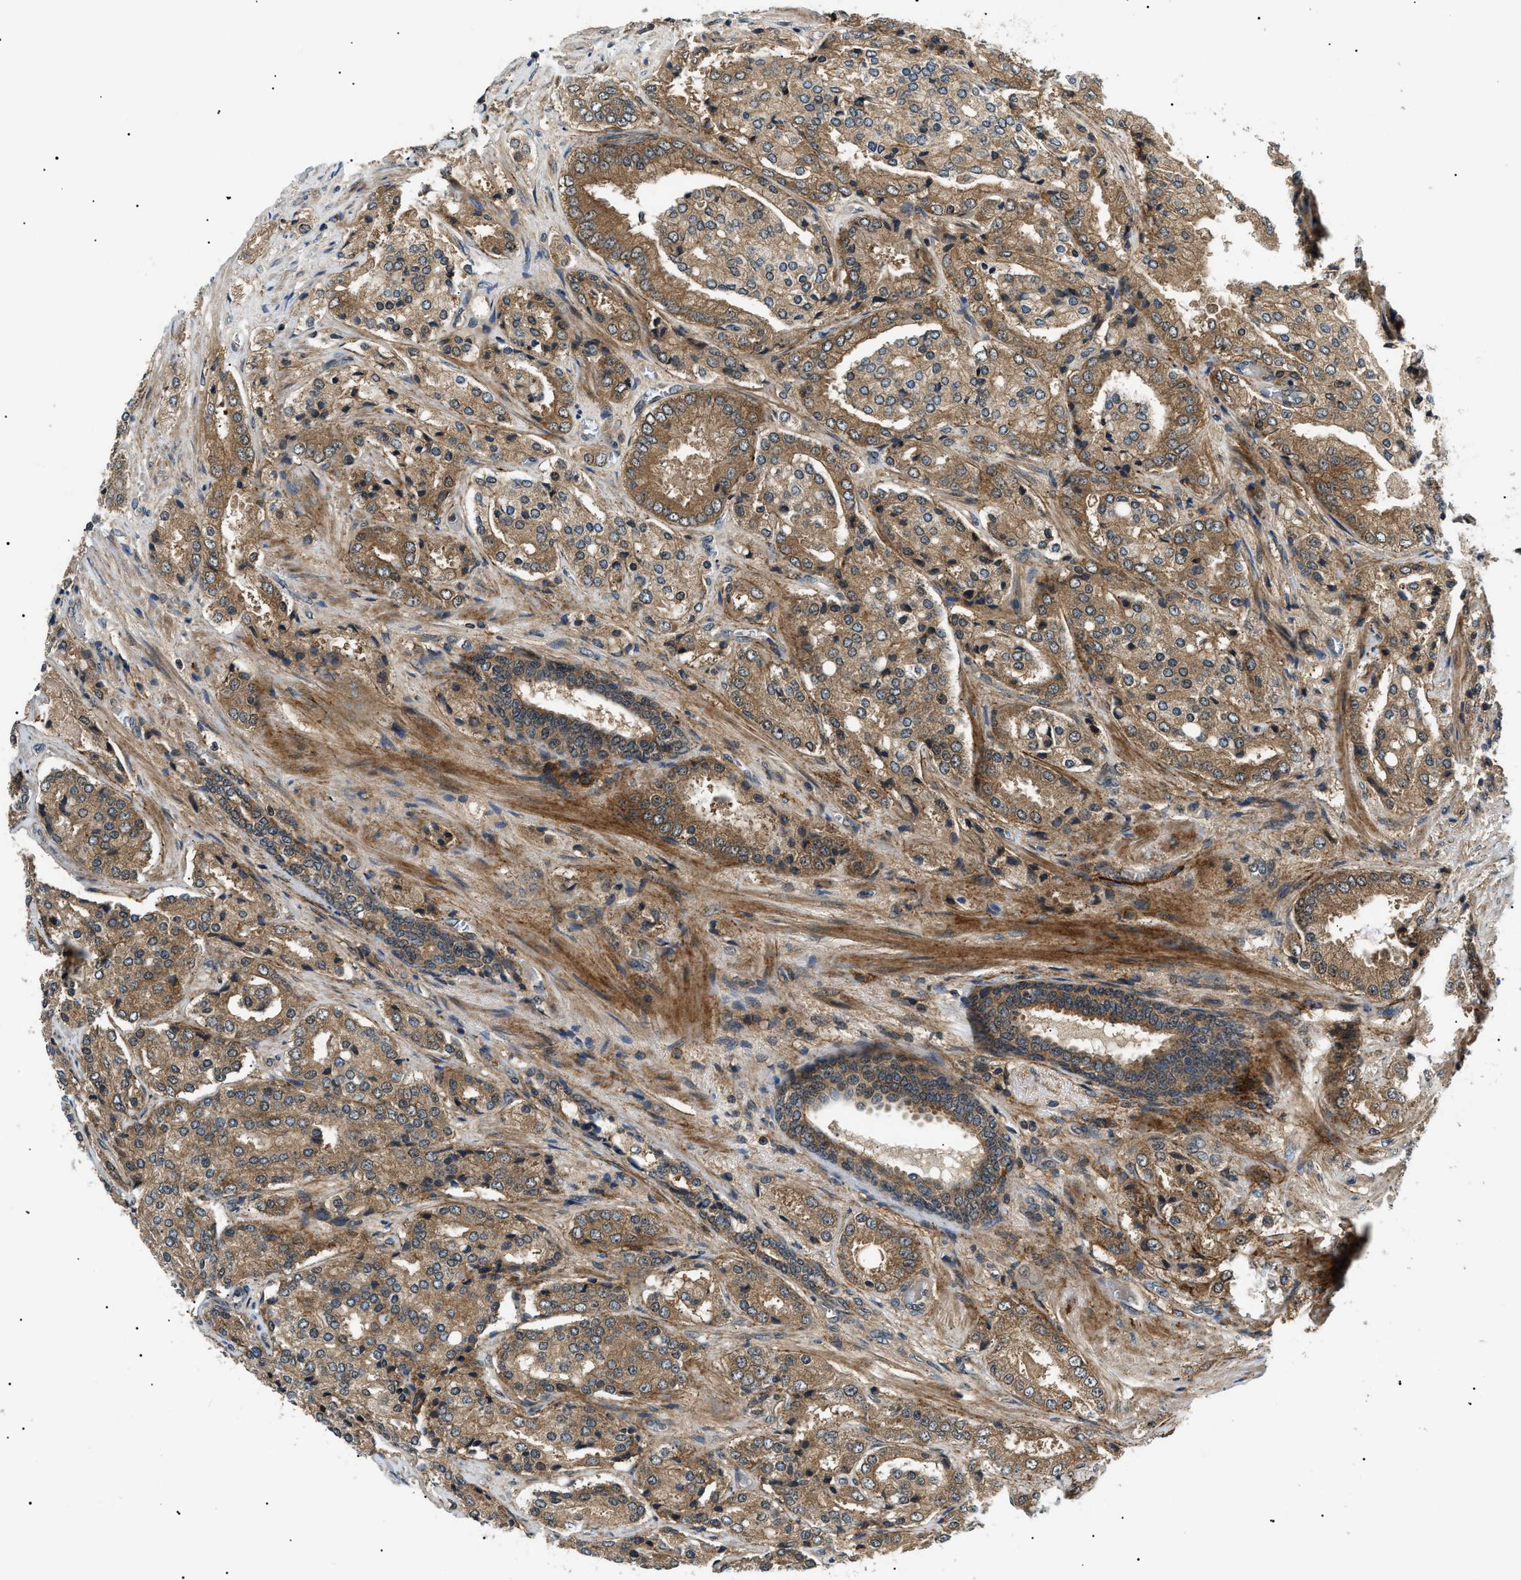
{"staining": {"intensity": "moderate", "quantity": ">75%", "location": "cytoplasmic/membranous"}, "tissue": "prostate cancer", "cell_type": "Tumor cells", "image_type": "cancer", "snomed": [{"axis": "morphology", "description": "Adenocarcinoma, High grade"}, {"axis": "topography", "description": "Prostate"}], "caption": "This histopathology image exhibits immunohistochemistry (IHC) staining of adenocarcinoma (high-grade) (prostate), with medium moderate cytoplasmic/membranous expression in approximately >75% of tumor cells.", "gene": "ATP6AP1", "patient": {"sex": "male", "age": 65}}